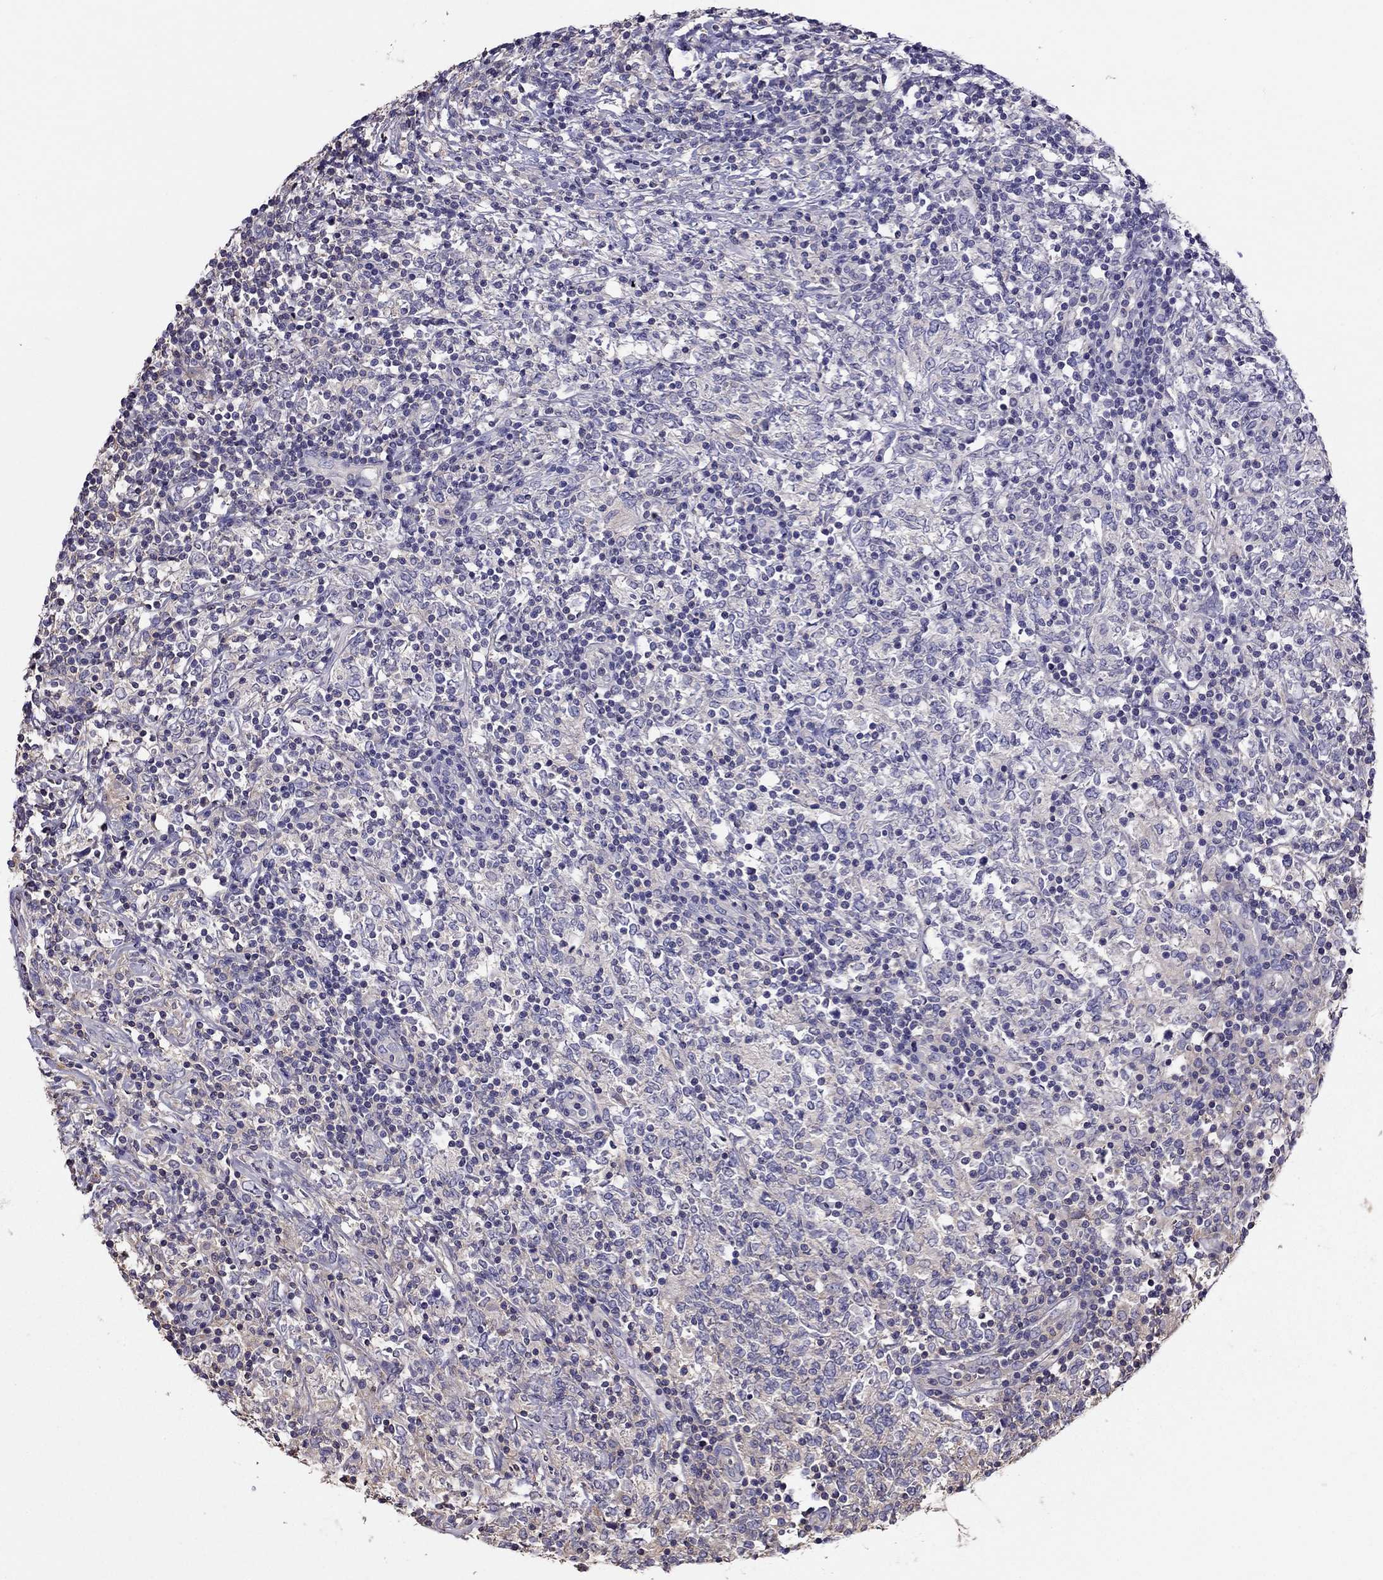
{"staining": {"intensity": "negative", "quantity": "none", "location": "none"}, "tissue": "lymphoma", "cell_type": "Tumor cells", "image_type": "cancer", "snomed": [{"axis": "morphology", "description": "Malignant lymphoma, non-Hodgkin's type, High grade"}, {"axis": "topography", "description": "Lymph node"}], "caption": "An image of lymphoma stained for a protein reveals no brown staining in tumor cells. The staining was performed using DAB to visualize the protein expression in brown, while the nuclei were stained in blue with hematoxylin (Magnification: 20x).", "gene": "TEX22", "patient": {"sex": "female", "age": 84}}